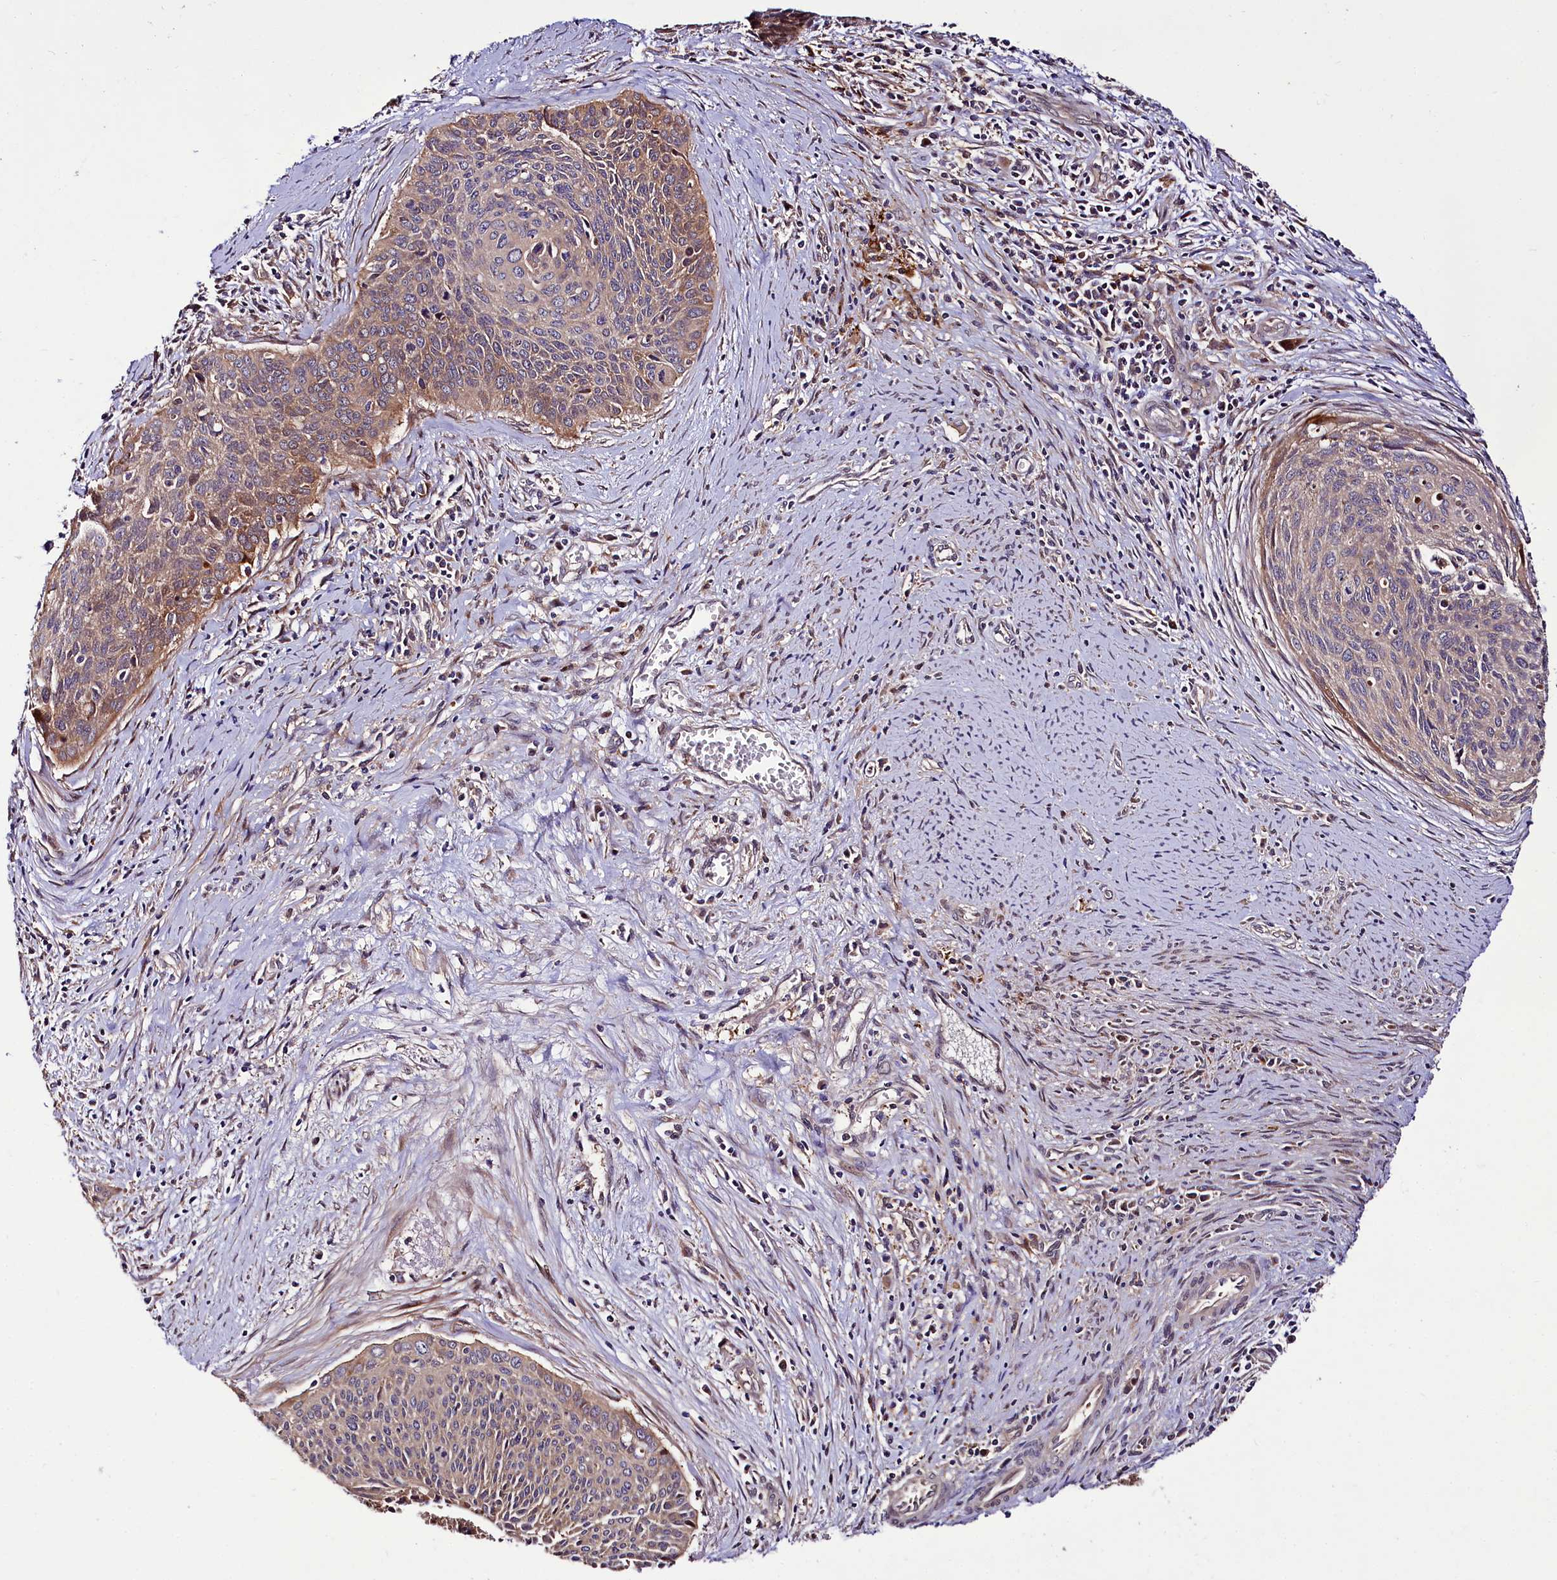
{"staining": {"intensity": "weak", "quantity": "25%-75%", "location": "cytoplasmic/membranous"}, "tissue": "cervical cancer", "cell_type": "Tumor cells", "image_type": "cancer", "snomed": [{"axis": "morphology", "description": "Squamous cell carcinoma, NOS"}, {"axis": "topography", "description": "Cervix"}], "caption": "A micrograph showing weak cytoplasmic/membranous expression in about 25%-75% of tumor cells in squamous cell carcinoma (cervical), as visualized by brown immunohistochemical staining.", "gene": "NAA25", "patient": {"sex": "female", "age": 55}}